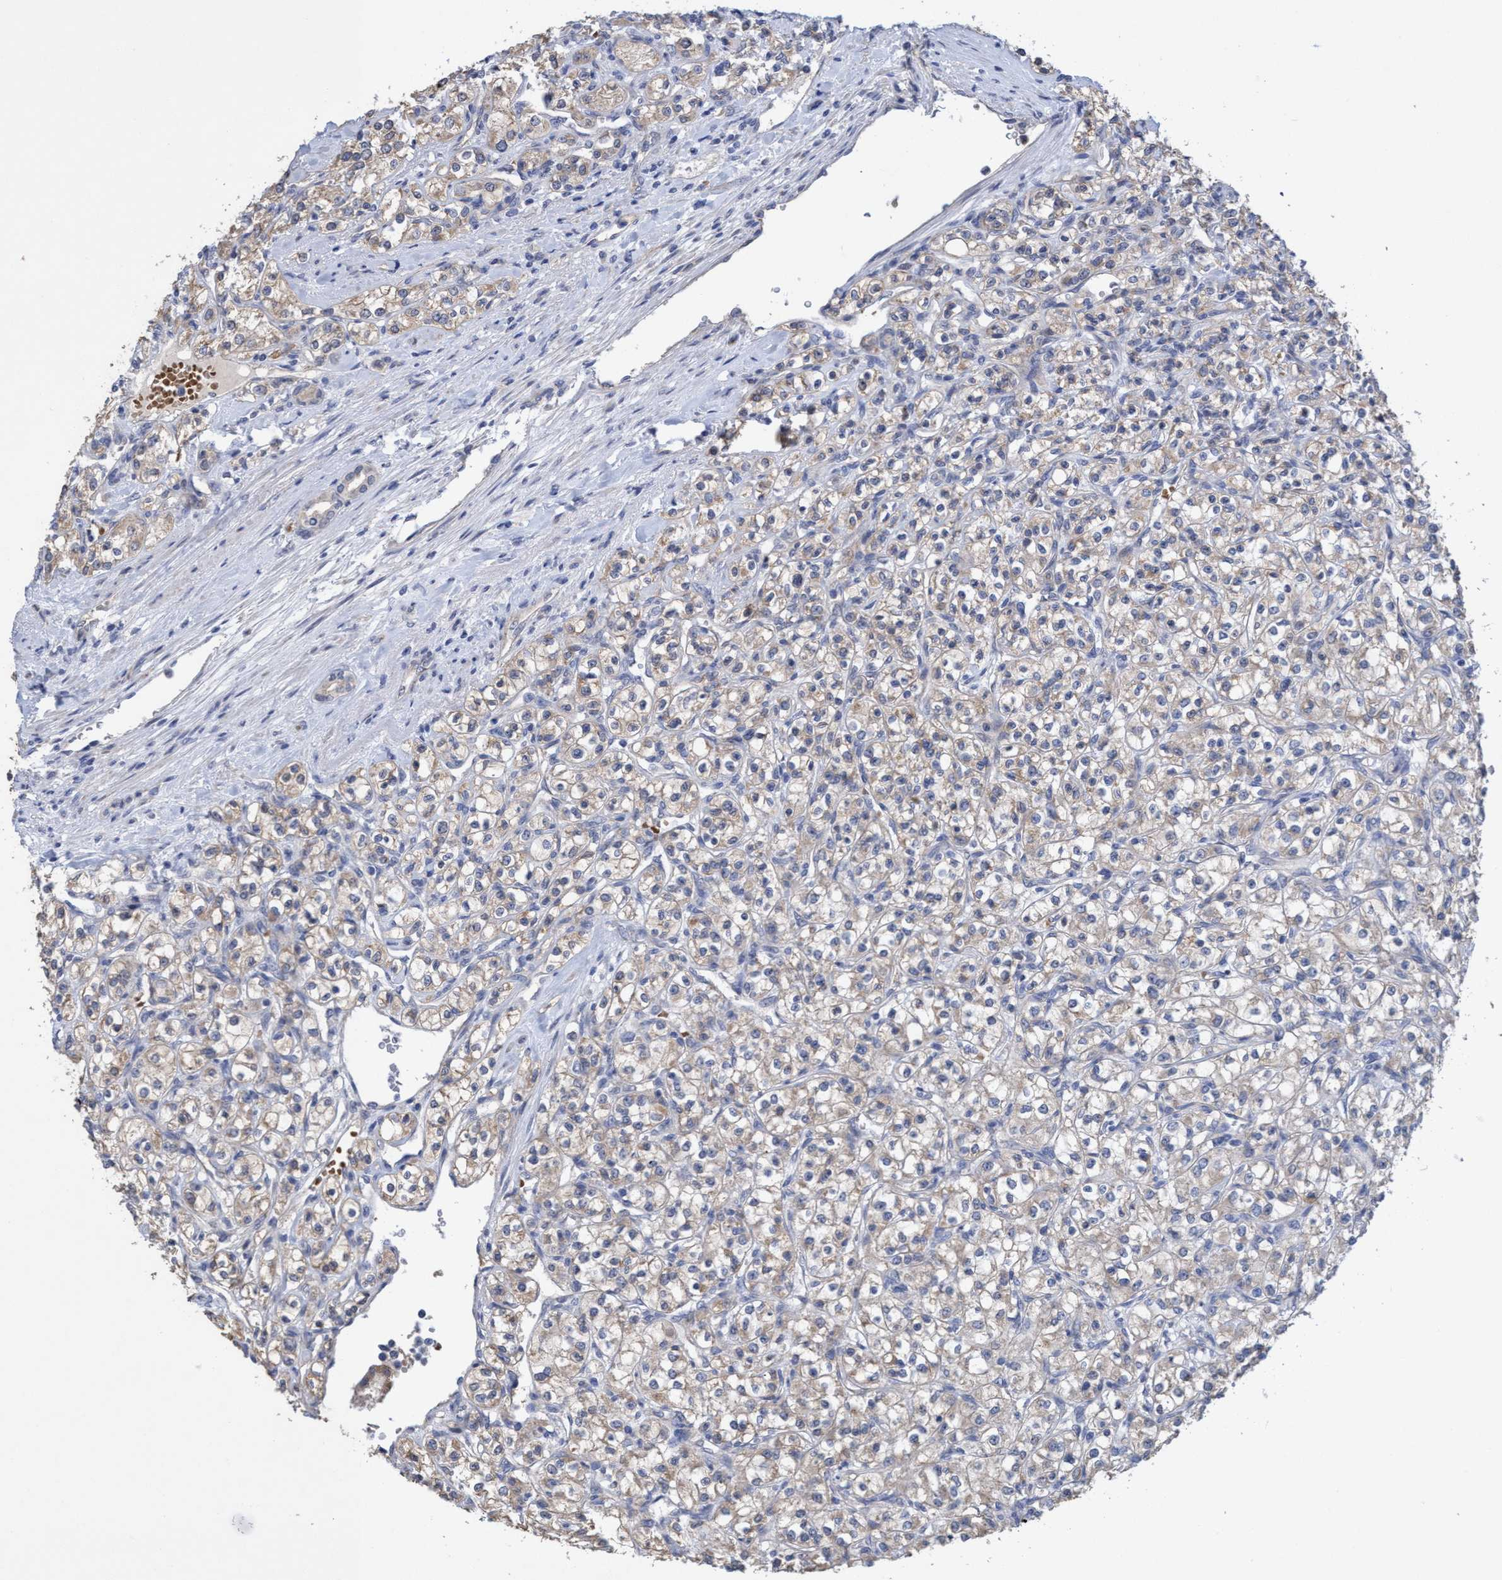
{"staining": {"intensity": "weak", "quantity": "<25%", "location": "cytoplasmic/membranous"}, "tissue": "renal cancer", "cell_type": "Tumor cells", "image_type": "cancer", "snomed": [{"axis": "morphology", "description": "Adenocarcinoma, NOS"}, {"axis": "topography", "description": "Kidney"}], "caption": "This is an immunohistochemistry photomicrograph of human adenocarcinoma (renal). There is no expression in tumor cells.", "gene": "SEMA4D", "patient": {"sex": "male", "age": 77}}